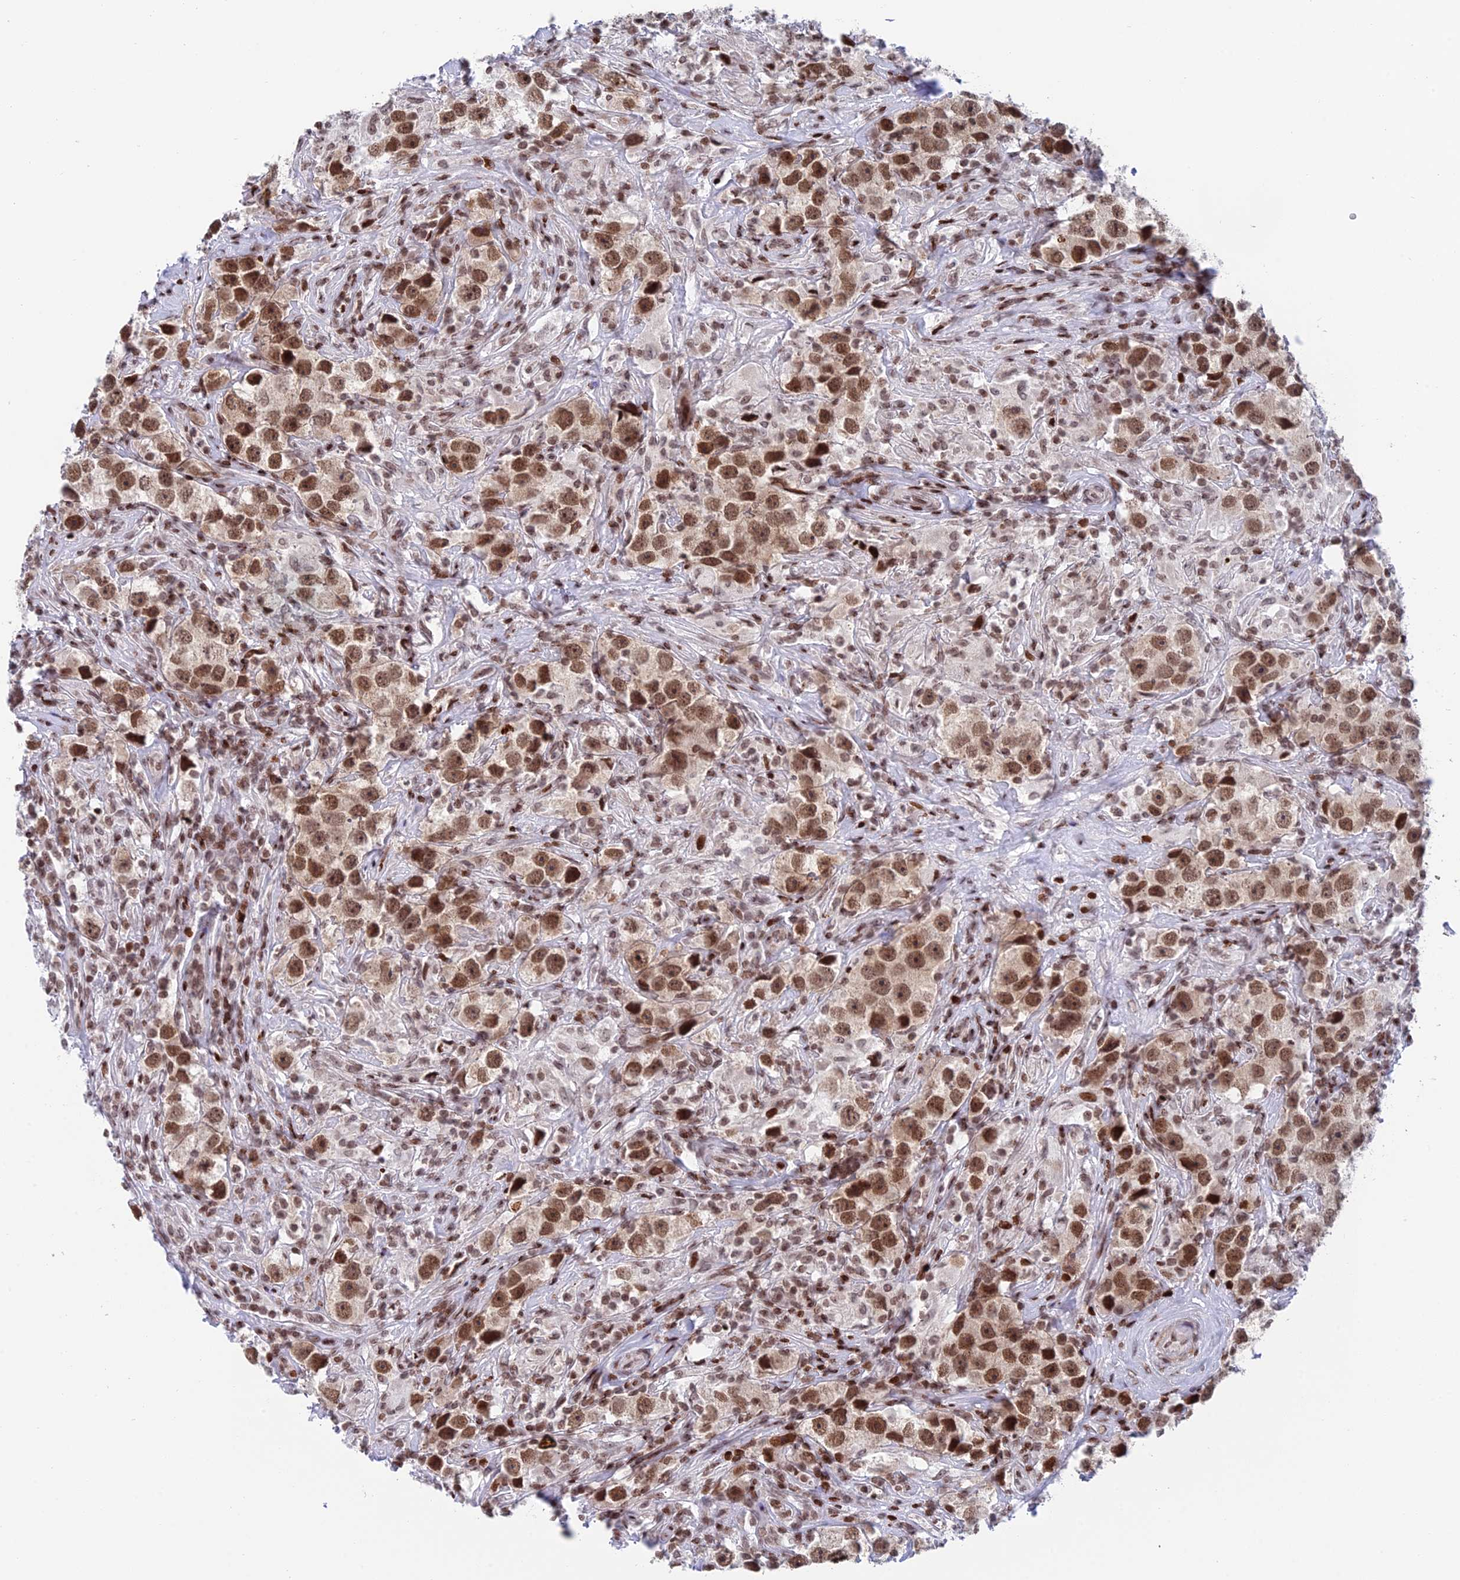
{"staining": {"intensity": "moderate", "quantity": ">75%", "location": "nuclear"}, "tissue": "testis cancer", "cell_type": "Tumor cells", "image_type": "cancer", "snomed": [{"axis": "morphology", "description": "Seminoma, NOS"}, {"axis": "topography", "description": "Testis"}], "caption": "Immunohistochemical staining of testis seminoma reveals medium levels of moderate nuclear expression in approximately >75% of tumor cells.", "gene": "RPAP1", "patient": {"sex": "male", "age": 49}}